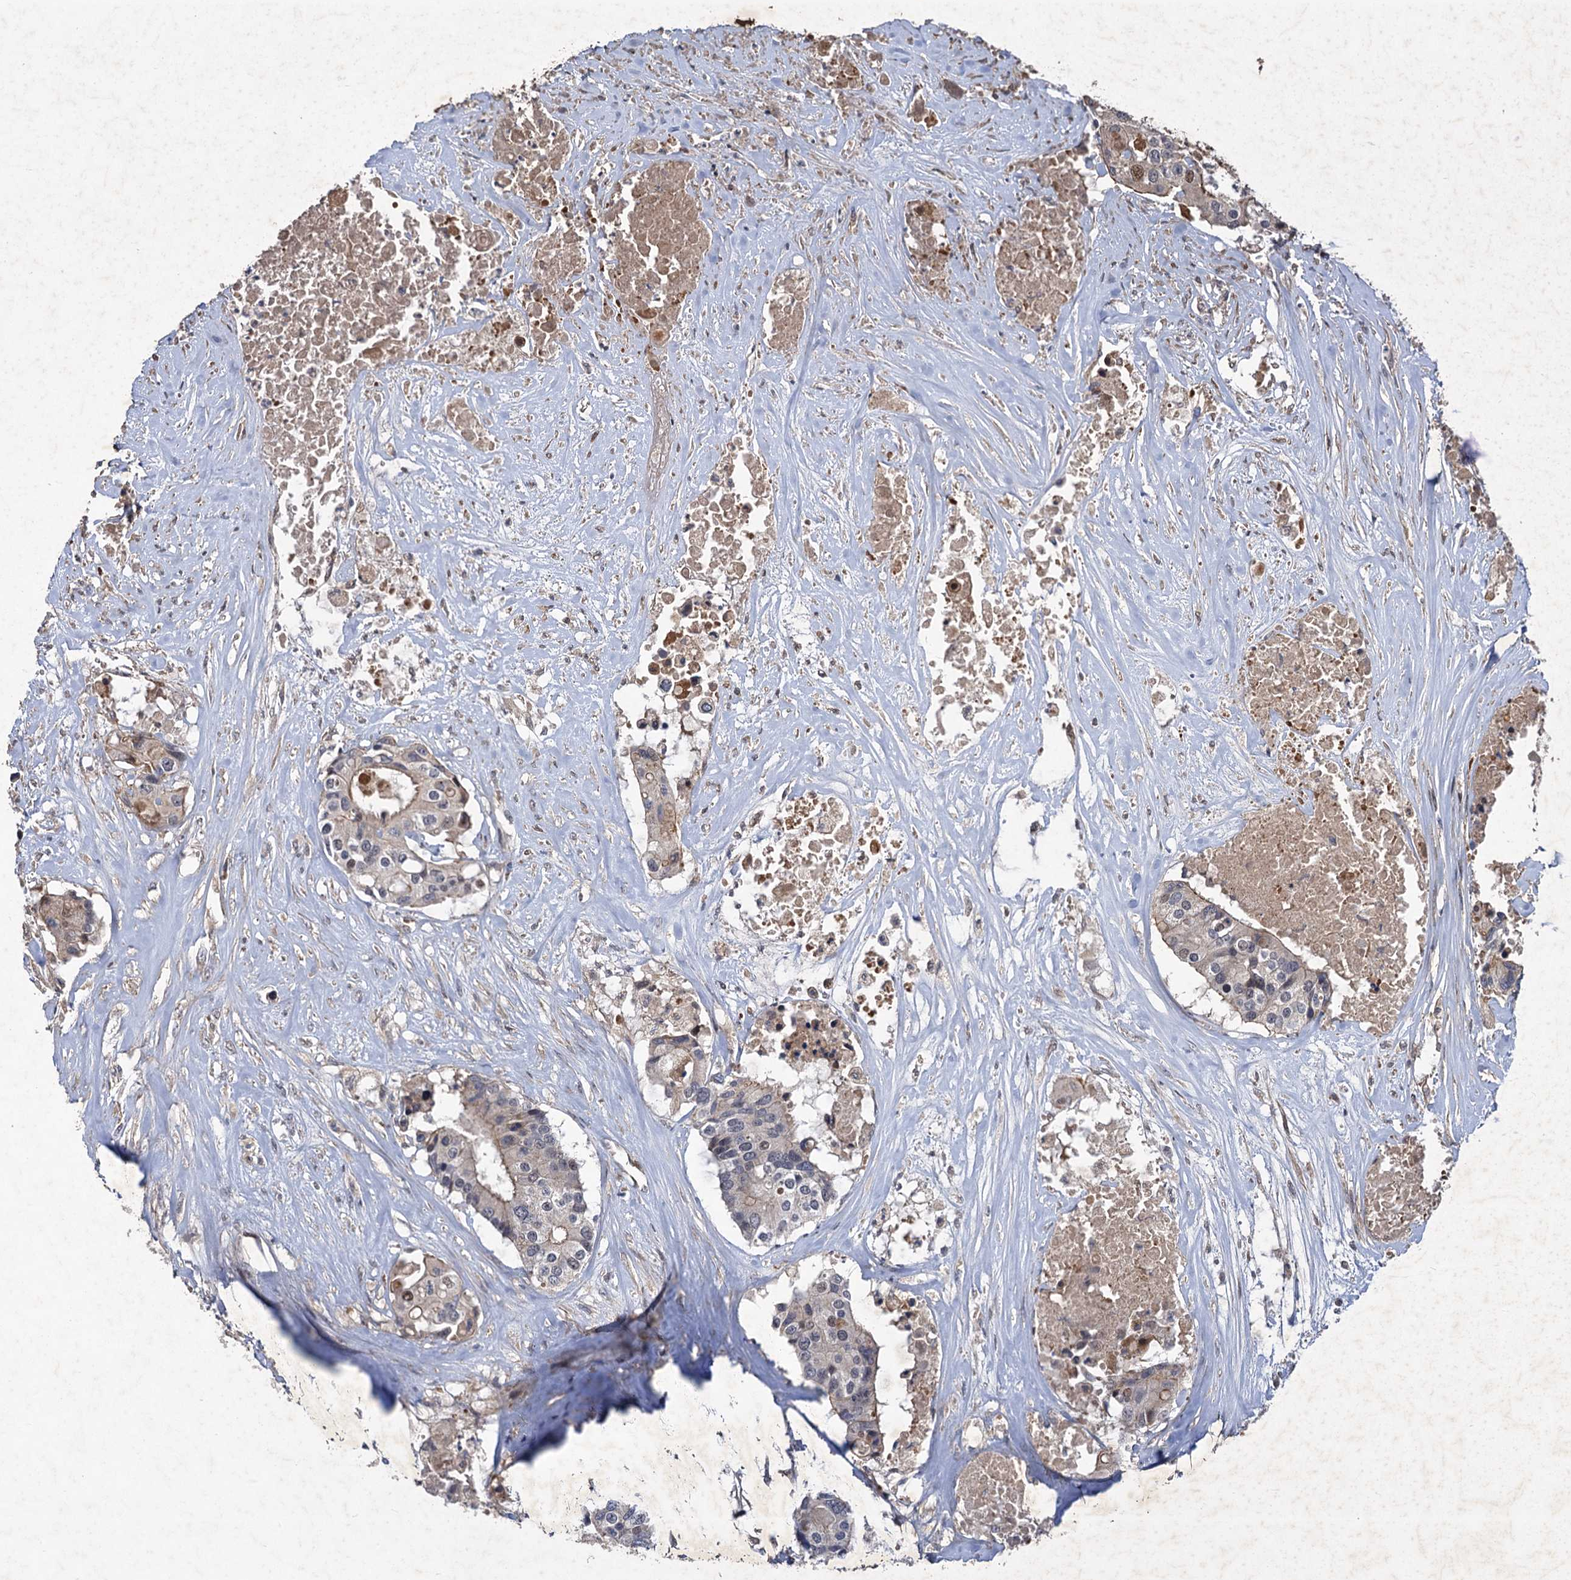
{"staining": {"intensity": "negative", "quantity": "none", "location": "none"}, "tissue": "colorectal cancer", "cell_type": "Tumor cells", "image_type": "cancer", "snomed": [{"axis": "morphology", "description": "Adenocarcinoma, NOS"}, {"axis": "topography", "description": "Colon"}], "caption": "This micrograph is of colorectal cancer stained with immunohistochemistry (IHC) to label a protein in brown with the nuclei are counter-stained blue. There is no staining in tumor cells.", "gene": "NUDT22", "patient": {"sex": "male", "age": 77}}